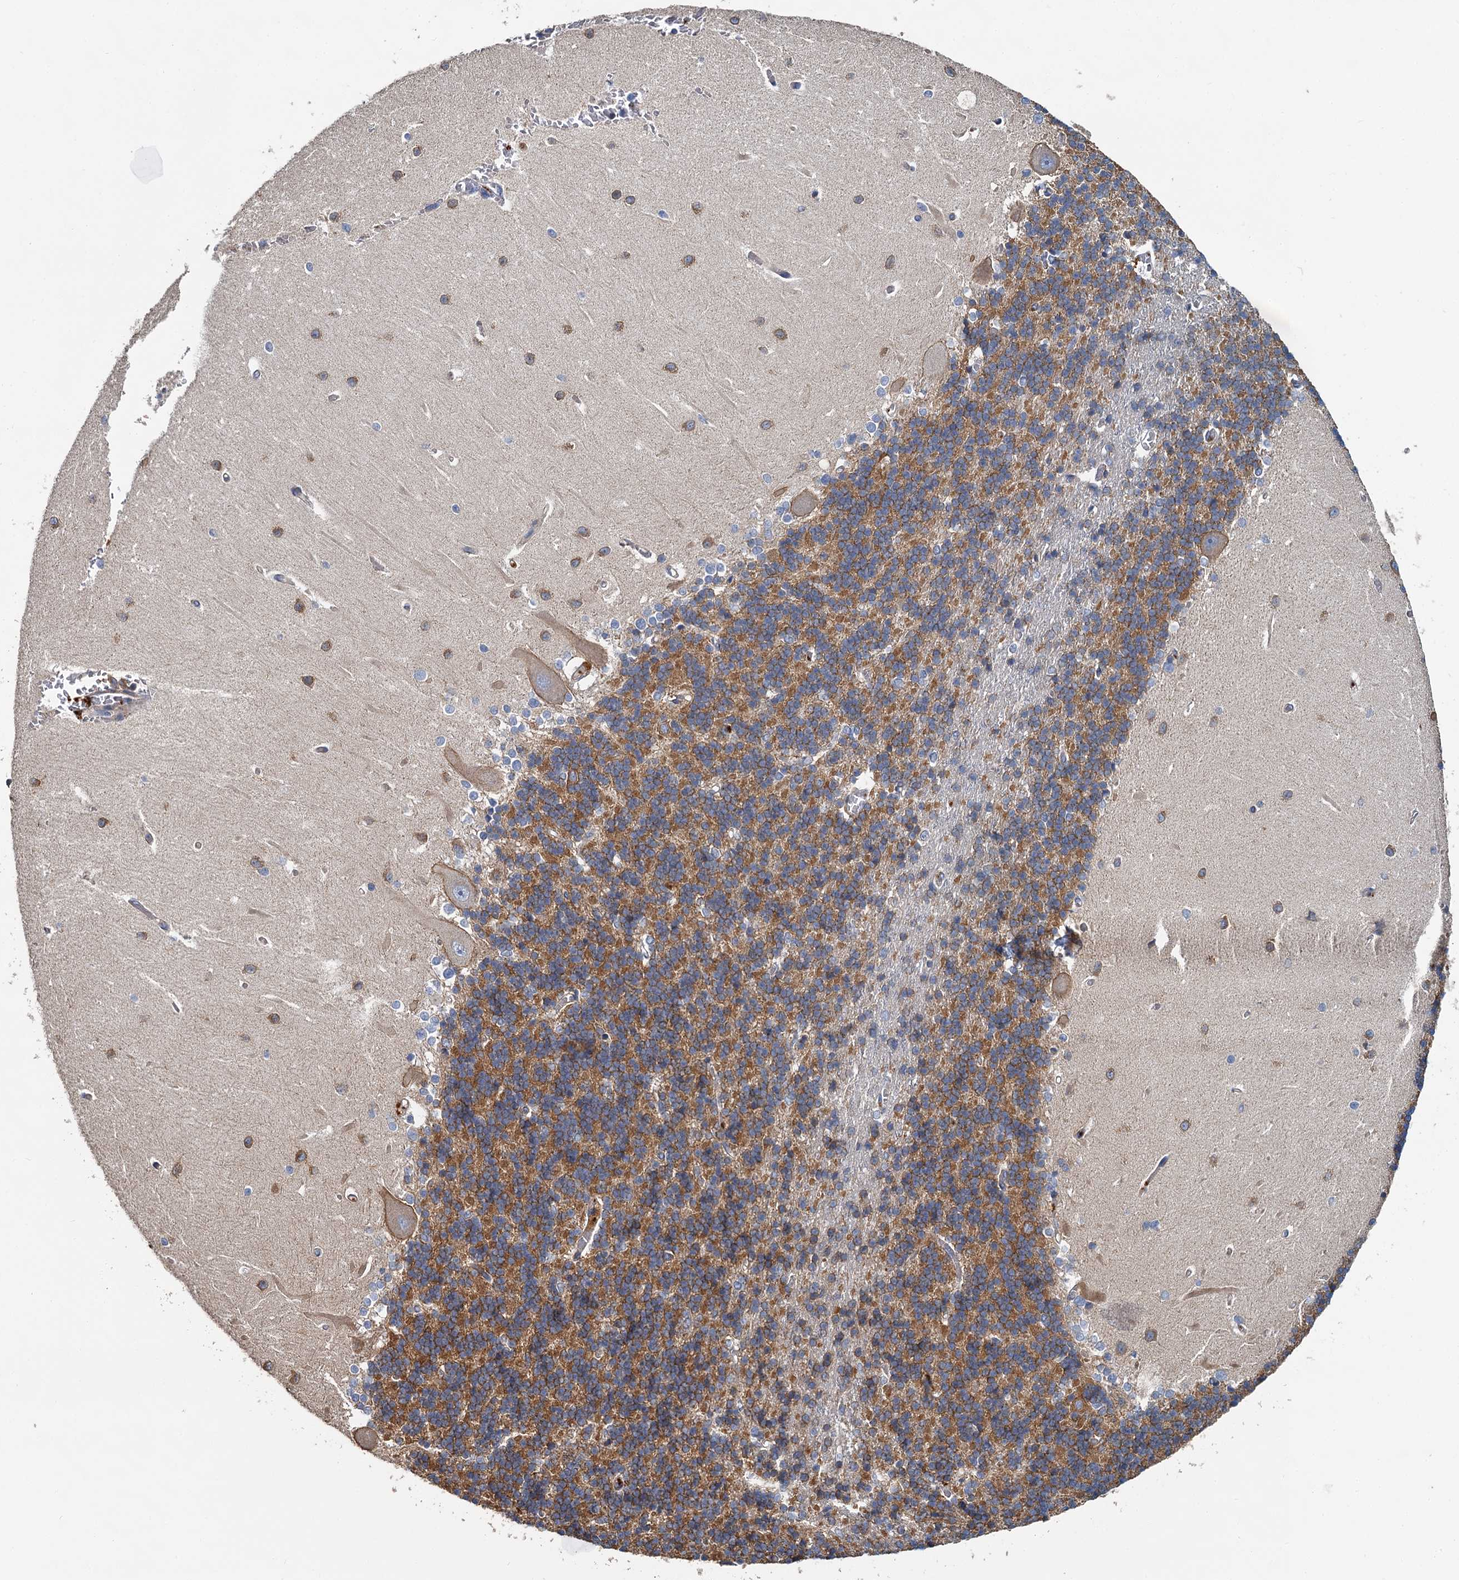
{"staining": {"intensity": "moderate", "quantity": ">75%", "location": "cytoplasmic/membranous"}, "tissue": "cerebellum", "cell_type": "Cells in granular layer", "image_type": "normal", "snomed": [{"axis": "morphology", "description": "Normal tissue, NOS"}, {"axis": "topography", "description": "Cerebellum"}], "caption": "Immunohistochemical staining of normal cerebellum demonstrates >75% levels of moderate cytoplasmic/membranous protein staining in approximately >75% of cells in granular layer.", "gene": "PPIP5K1", "patient": {"sex": "male", "age": 37}}